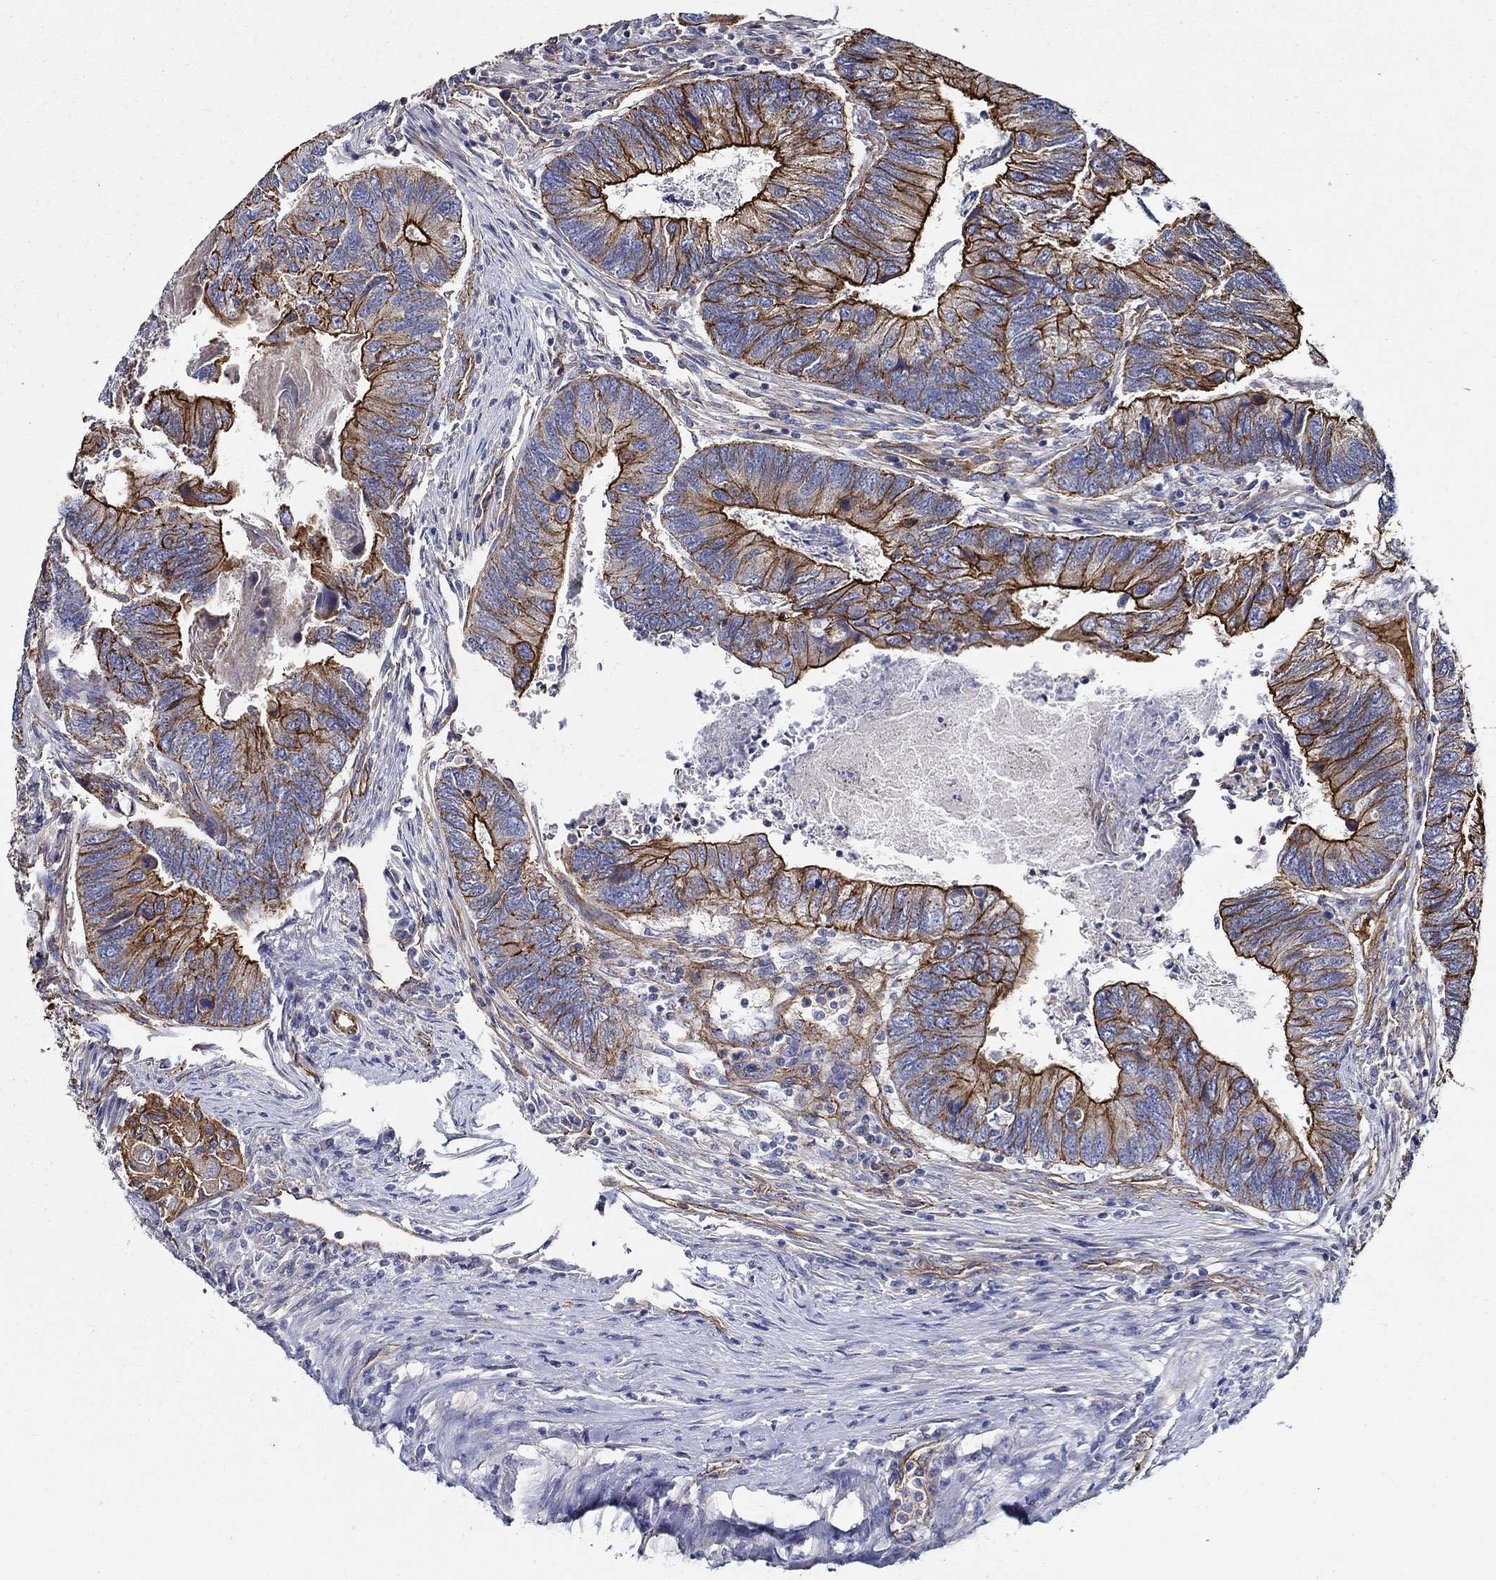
{"staining": {"intensity": "strong", "quantity": ">75%", "location": "cytoplasmic/membranous"}, "tissue": "colorectal cancer", "cell_type": "Tumor cells", "image_type": "cancer", "snomed": [{"axis": "morphology", "description": "Adenocarcinoma, NOS"}, {"axis": "topography", "description": "Colon"}], "caption": "Colorectal adenocarcinoma stained for a protein (brown) reveals strong cytoplasmic/membranous positive staining in approximately >75% of tumor cells.", "gene": "APBB3", "patient": {"sex": "female", "age": 67}}